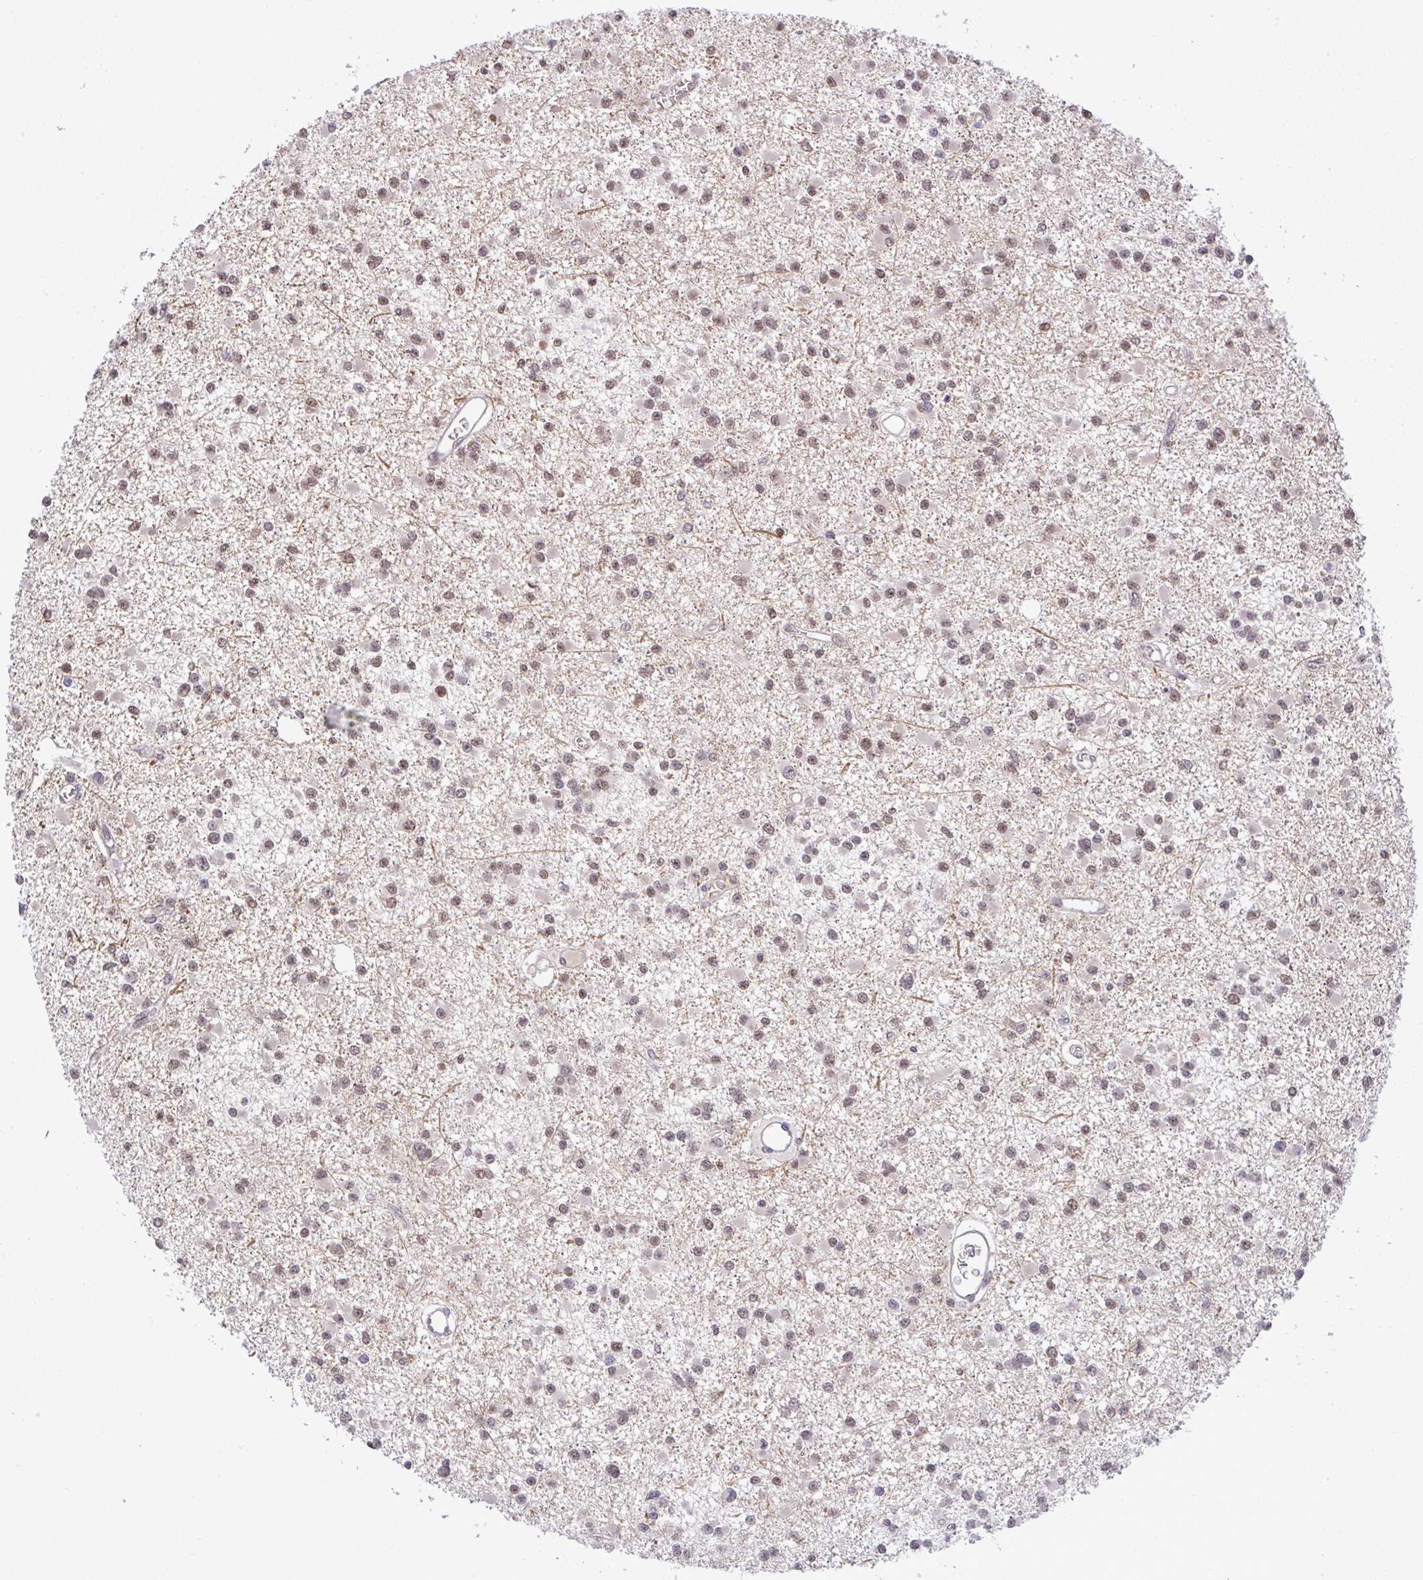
{"staining": {"intensity": "moderate", "quantity": ">75%", "location": "nuclear"}, "tissue": "glioma", "cell_type": "Tumor cells", "image_type": "cancer", "snomed": [{"axis": "morphology", "description": "Glioma, malignant, Low grade"}, {"axis": "topography", "description": "Brain"}], "caption": "High-magnification brightfield microscopy of glioma stained with DAB (3,3'-diaminobenzidine) (brown) and counterstained with hematoxylin (blue). tumor cells exhibit moderate nuclear expression is identified in about>75% of cells. Using DAB (3,3'-diaminobenzidine) (brown) and hematoxylin (blue) stains, captured at high magnification using brightfield microscopy.", "gene": "C9orf64", "patient": {"sex": "female", "age": 22}}